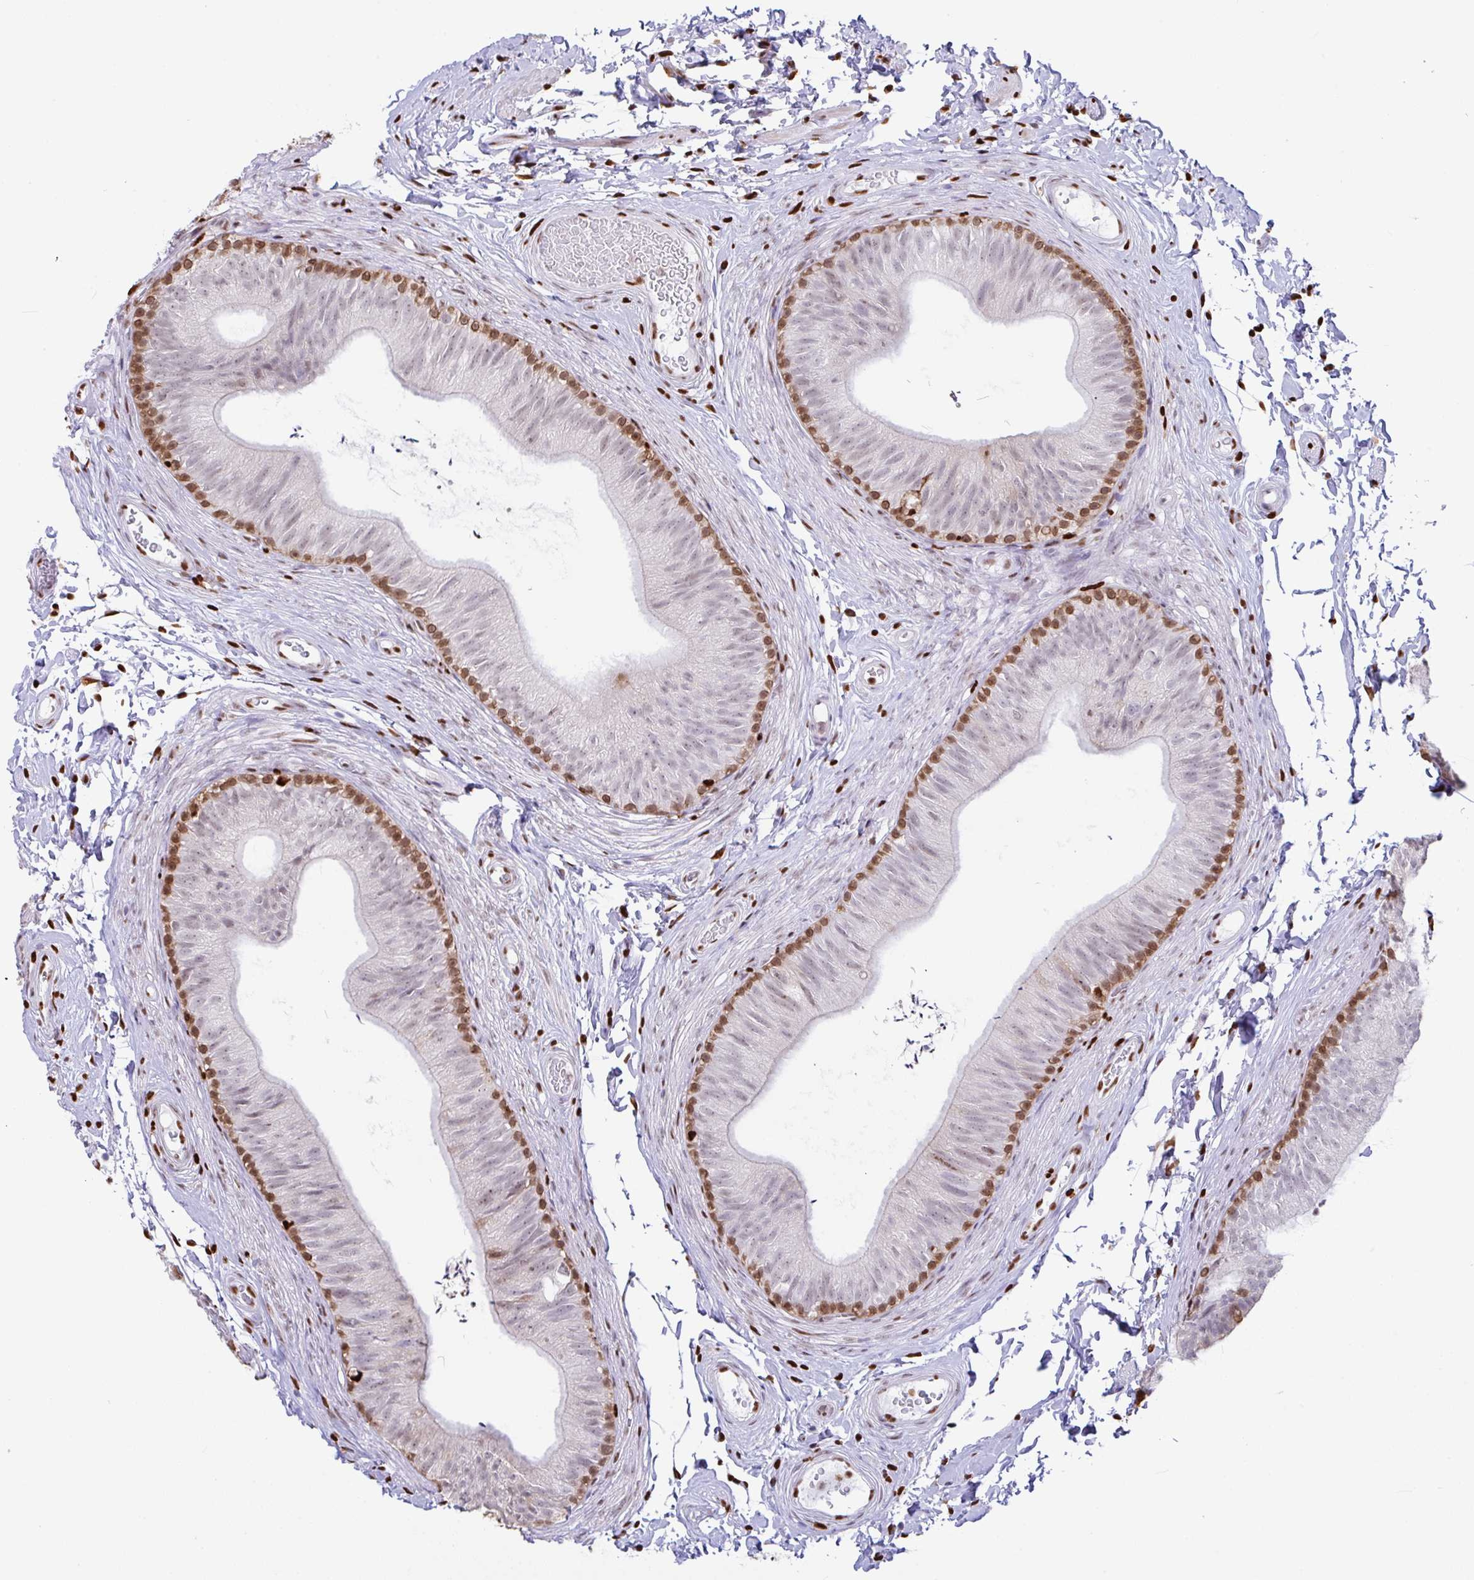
{"staining": {"intensity": "moderate", "quantity": "<25%", "location": "nuclear"}, "tissue": "epididymis", "cell_type": "Glandular cells", "image_type": "normal", "snomed": [{"axis": "morphology", "description": "Normal tissue, NOS"}, {"axis": "topography", "description": "Epididymis, spermatic cord, NOS"}, {"axis": "topography", "description": "Epididymis"}, {"axis": "topography", "description": "Peripheral nerve tissue"}], "caption": "Protein staining shows moderate nuclear staining in approximately <25% of glandular cells in benign epididymis. (Stains: DAB in brown, nuclei in blue, Microscopy: brightfield microscopy at high magnification).", "gene": "BTBD10", "patient": {"sex": "male", "age": 29}}